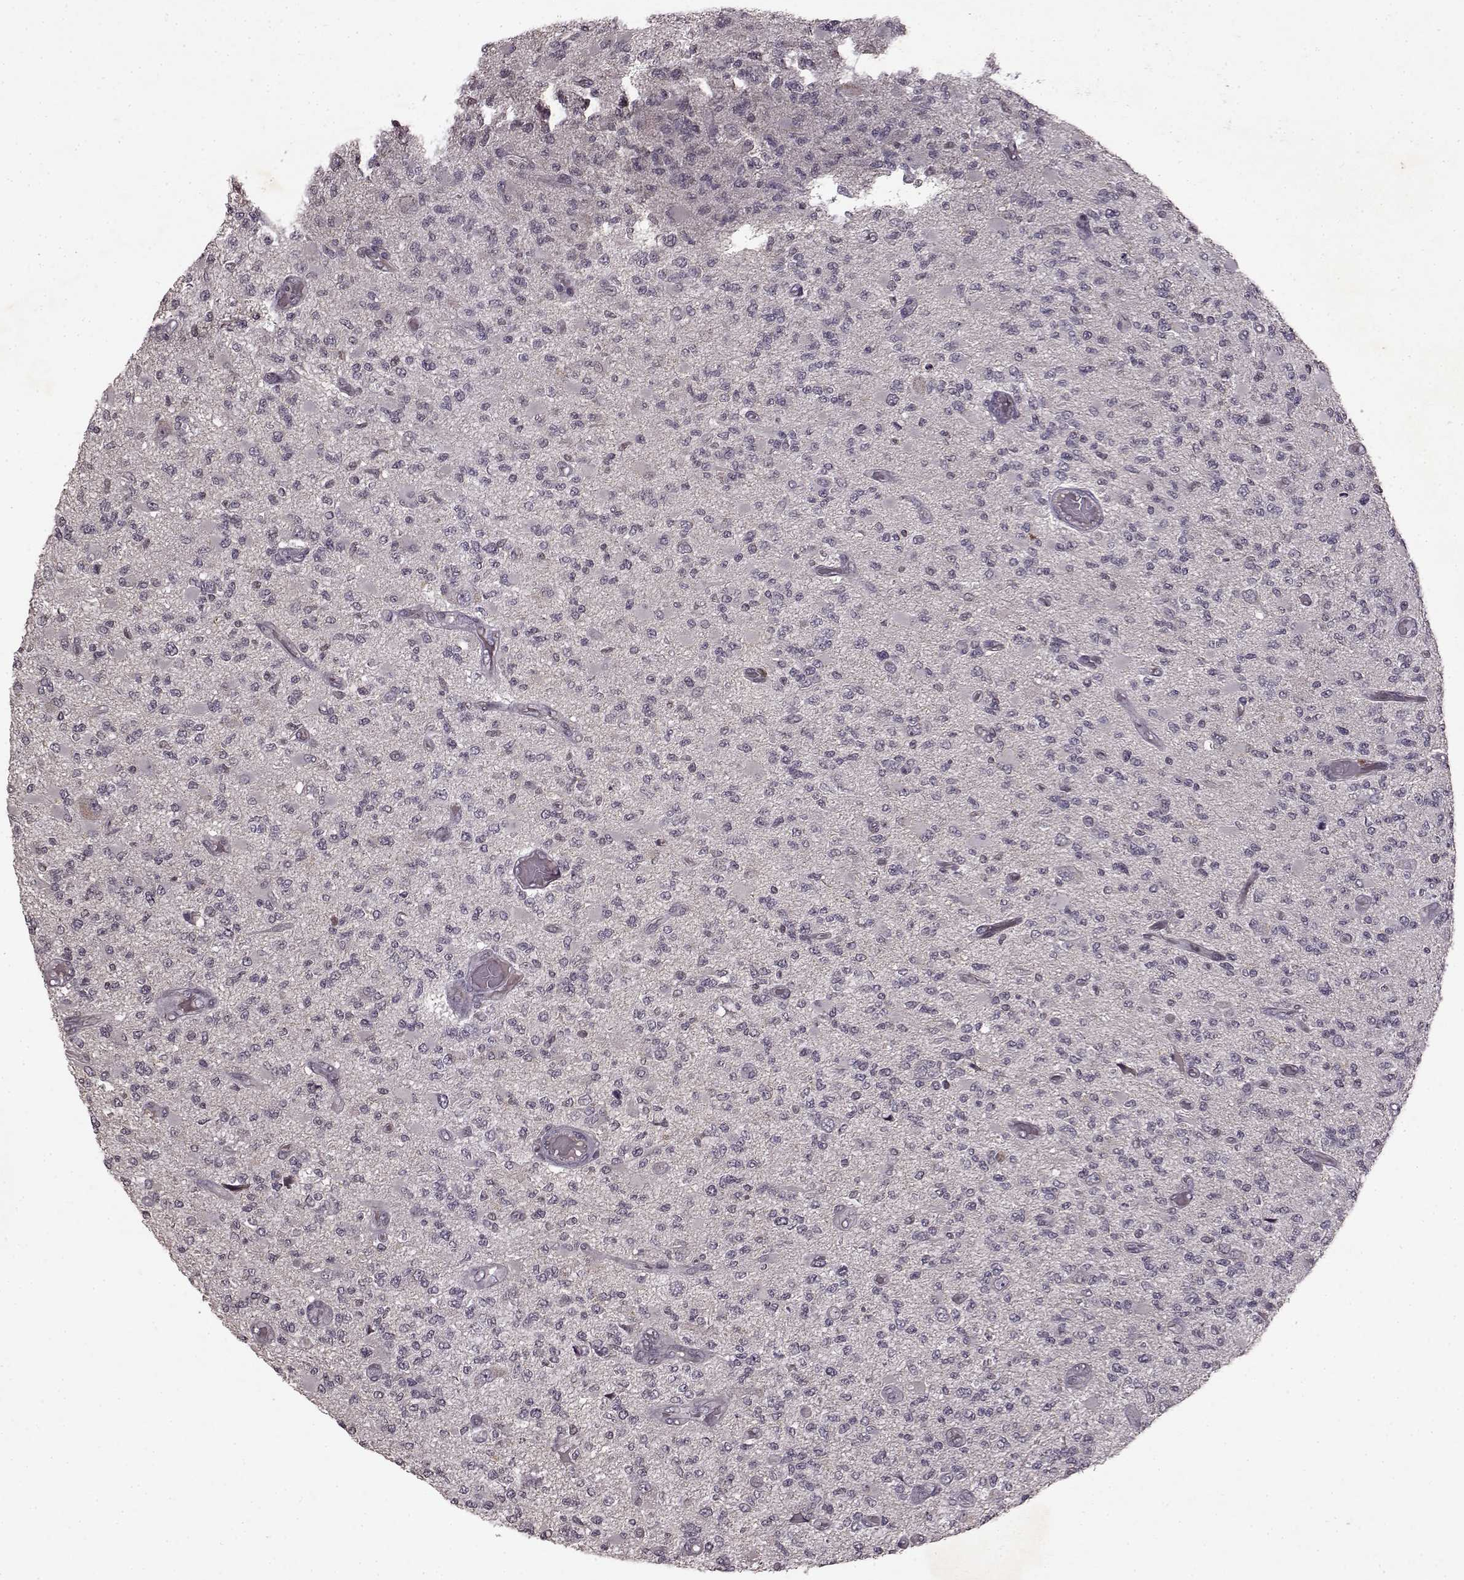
{"staining": {"intensity": "negative", "quantity": "none", "location": "none"}, "tissue": "glioma", "cell_type": "Tumor cells", "image_type": "cancer", "snomed": [{"axis": "morphology", "description": "Glioma, malignant, High grade"}, {"axis": "topography", "description": "Brain"}], "caption": "Immunohistochemistry image of malignant glioma (high-grade) stained for a protein (brown), which shows no expression in tumor cells. (Immunohistochemistry (ihc), brightfield microscopy, high magnification).", "gene": "LHB", "patient": {"sex": "female", "age": 63}}